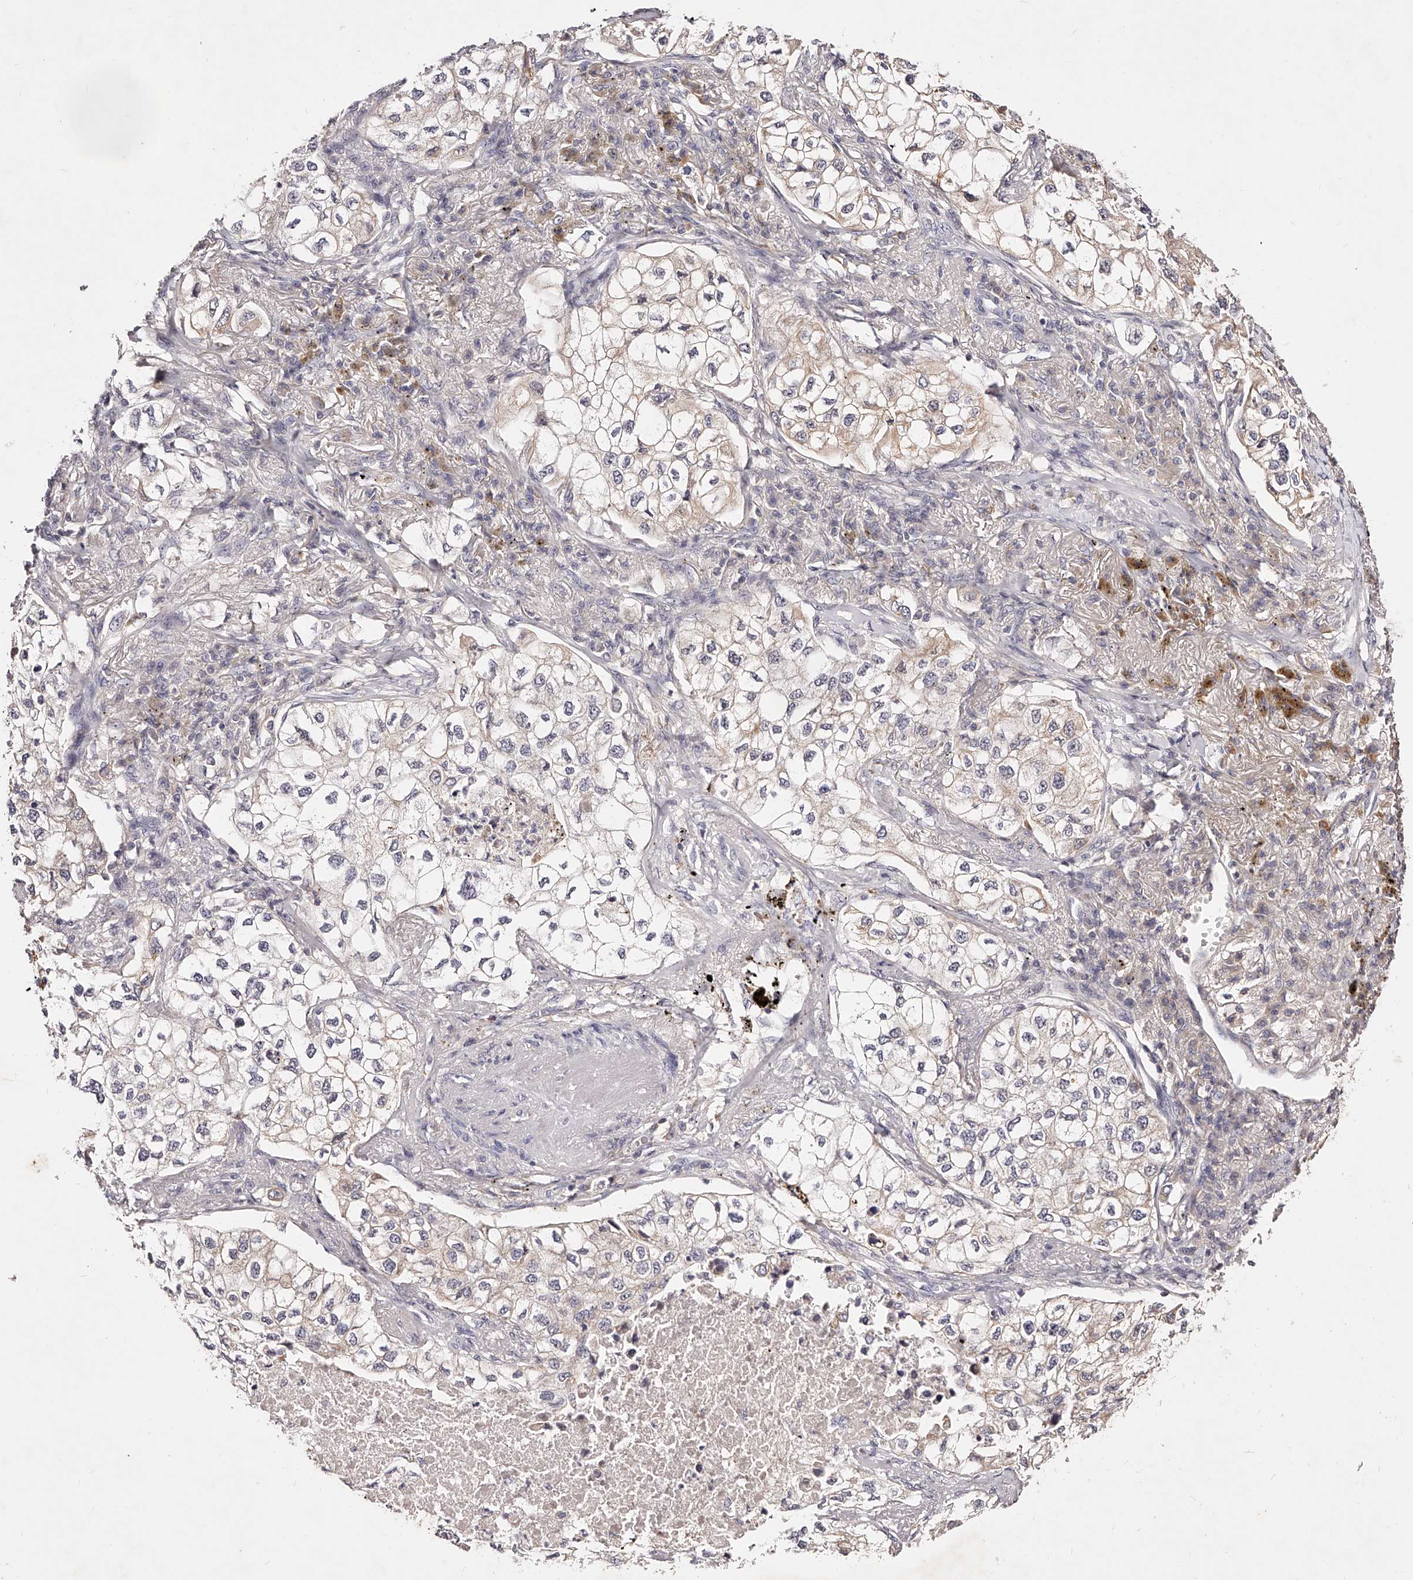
{"staining": {"intensity": "weak", "quantity": "<25%", "location": "cytoplasmic/membranous"}, "tissue": "lung cancer", "cell_type": "Tumor cells", "image_type": "cancer", "snomed": [{"axis": "morphology", "description": "Adenocarcinoma, NOS"}, {"axis": "topography", "description": "Lung"}], "caption": "IHC of lung cancer (adenocarcinoma) exhibits no positivity in tumor cells. Brightfield microscopy of immunohistochemistry stained with DAB (3,3'-diaminobenzidine) (brown) and hematoxylin (blue), captured at high magnification.", "gene": "PHACTR1", "patient": {"sex": "male", "age": 63}}